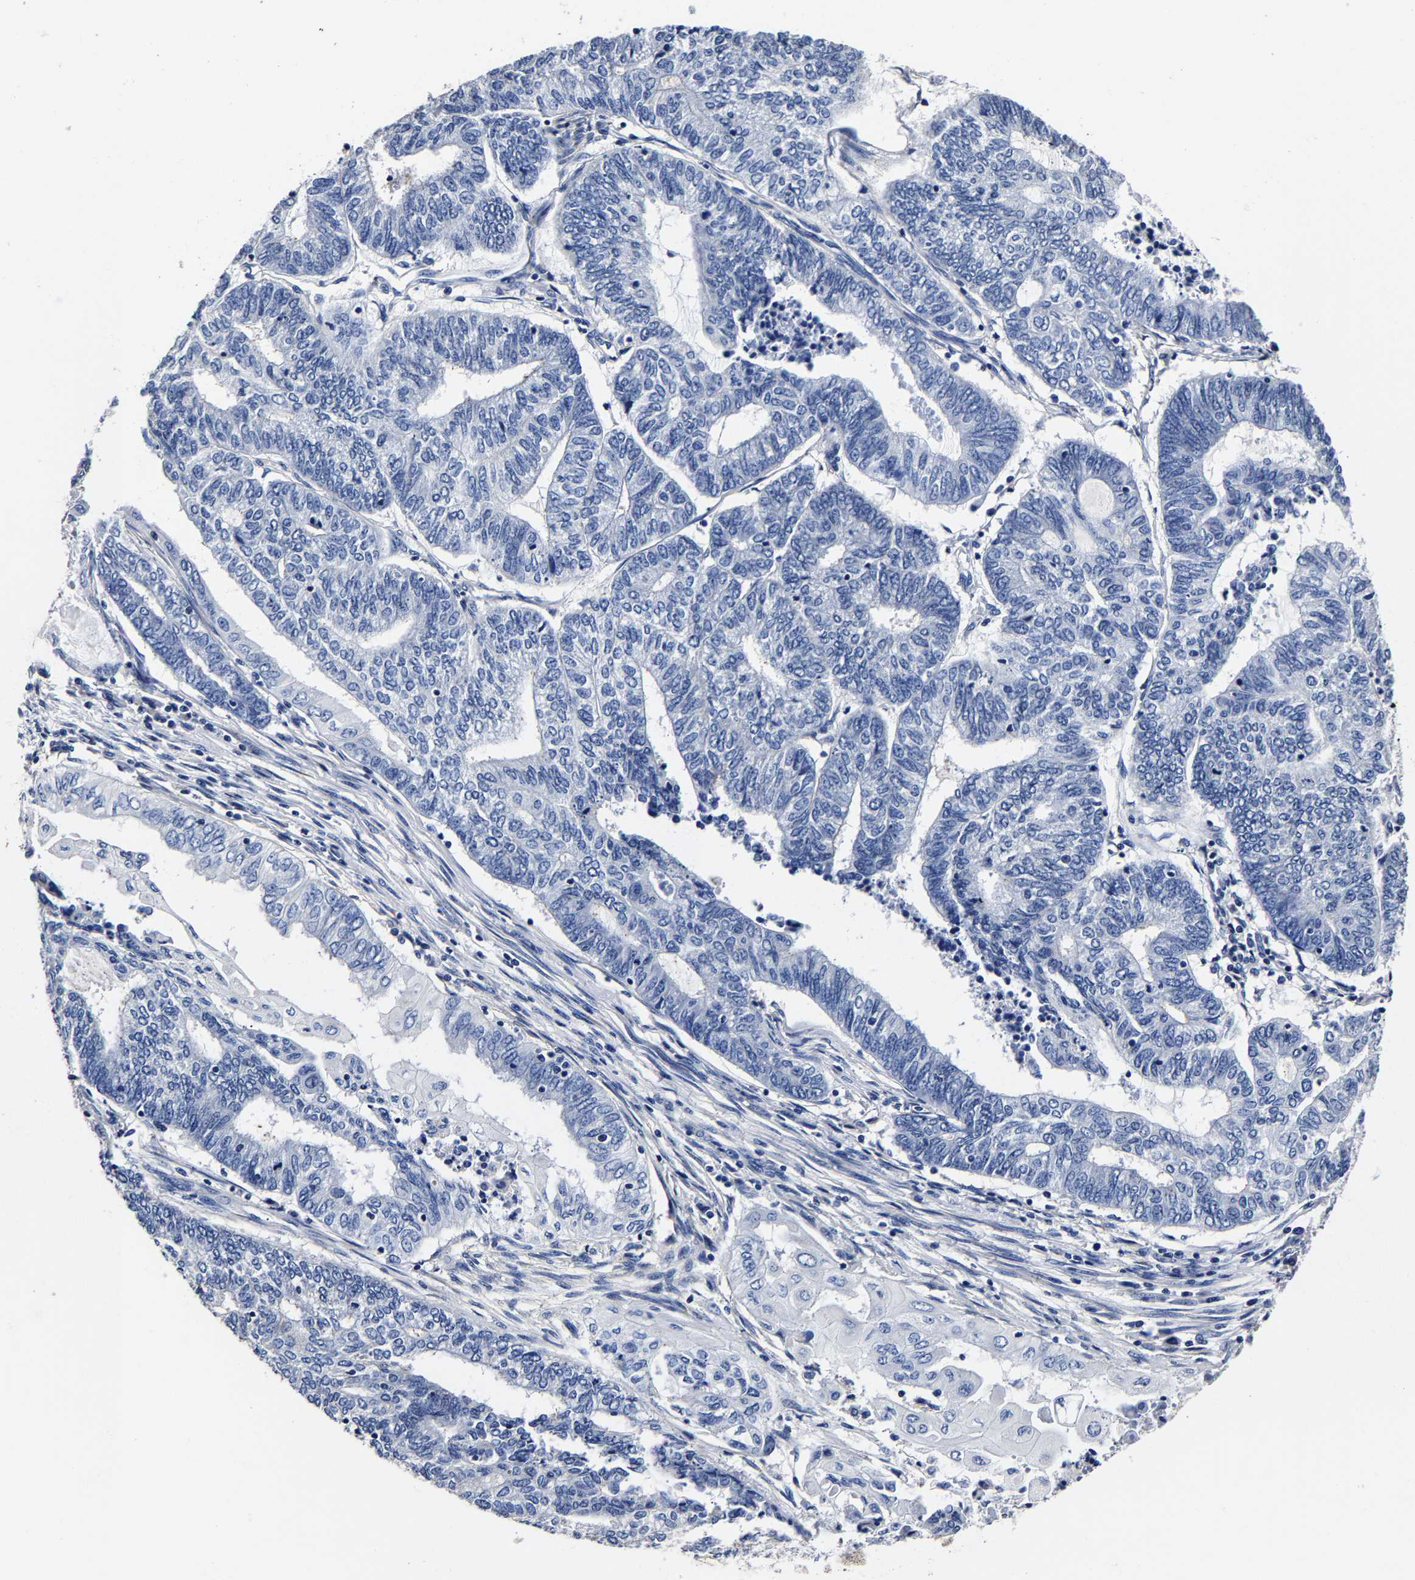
{"staining": {"intensity": "negative", "quantity": "none", "location": "none"}, "tissue": "endometrial cancer", "cell_type": "Tumor cells", "image_type": "cancer", "snomed": [{"axis": "morphology", "description": "Adenocarcinoma, NOS"}, {"axis": "topography", "description": "Uterus"}, {"axis": "topography", "description": "Endometrium"}], "caption": "High power microscopy micrograph of an IHC image of endometrial adenocarcinoma, revealing no significant staining in tumor cells. The staining was performed using DAB (3,3'-diaminobenzidine) to visualize the protein expression in brown, while the nuclei were stained in blue with hematoxylin (Magnification: 20x).", "gene": "AKAP4", "patient": {"sex": "female", "age": 70}}